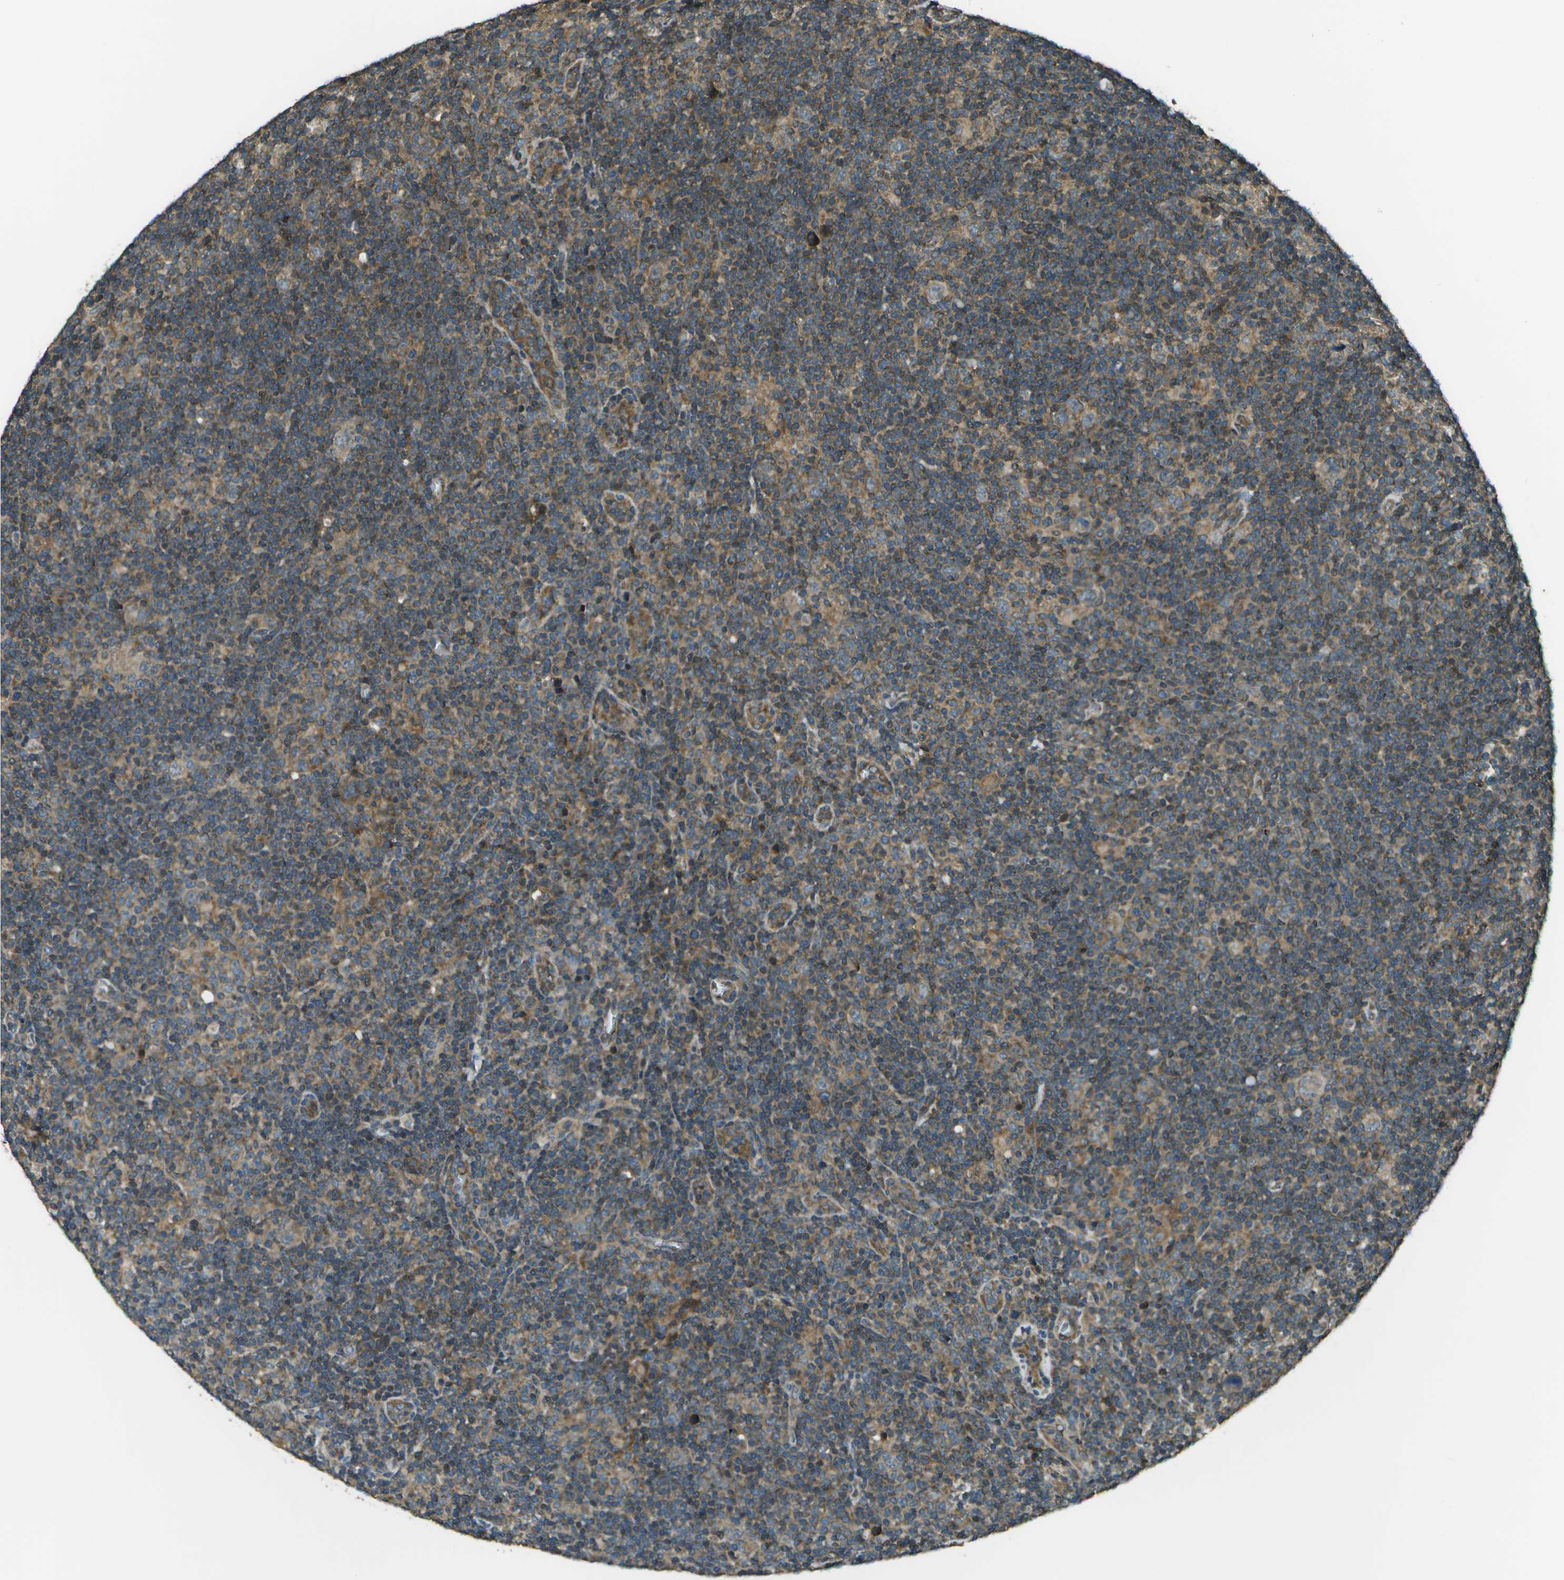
{"staining": {"intensity": "weak", "quantity": "25%-75%", "location": "cytoplasmic/membranous"}, "tissue": "lymphoma", "cell_type": "Tumor cells", "image_type": "cancer", "snomed": [{"axis": "morphology", "description": "Hodgkin's disease, NOS"}, {"axis": "topography", "description": "Lymph node"}], "caption": "Tumor cells display low levels of weak cytoplasmic/membranous staining in about 25%-75% of cells in lymphoma. The protein is shown in brown color, while the nuclei are stained blue.", "gene": "PLPBP", "patient": {"sex": "female", "age": 57}}